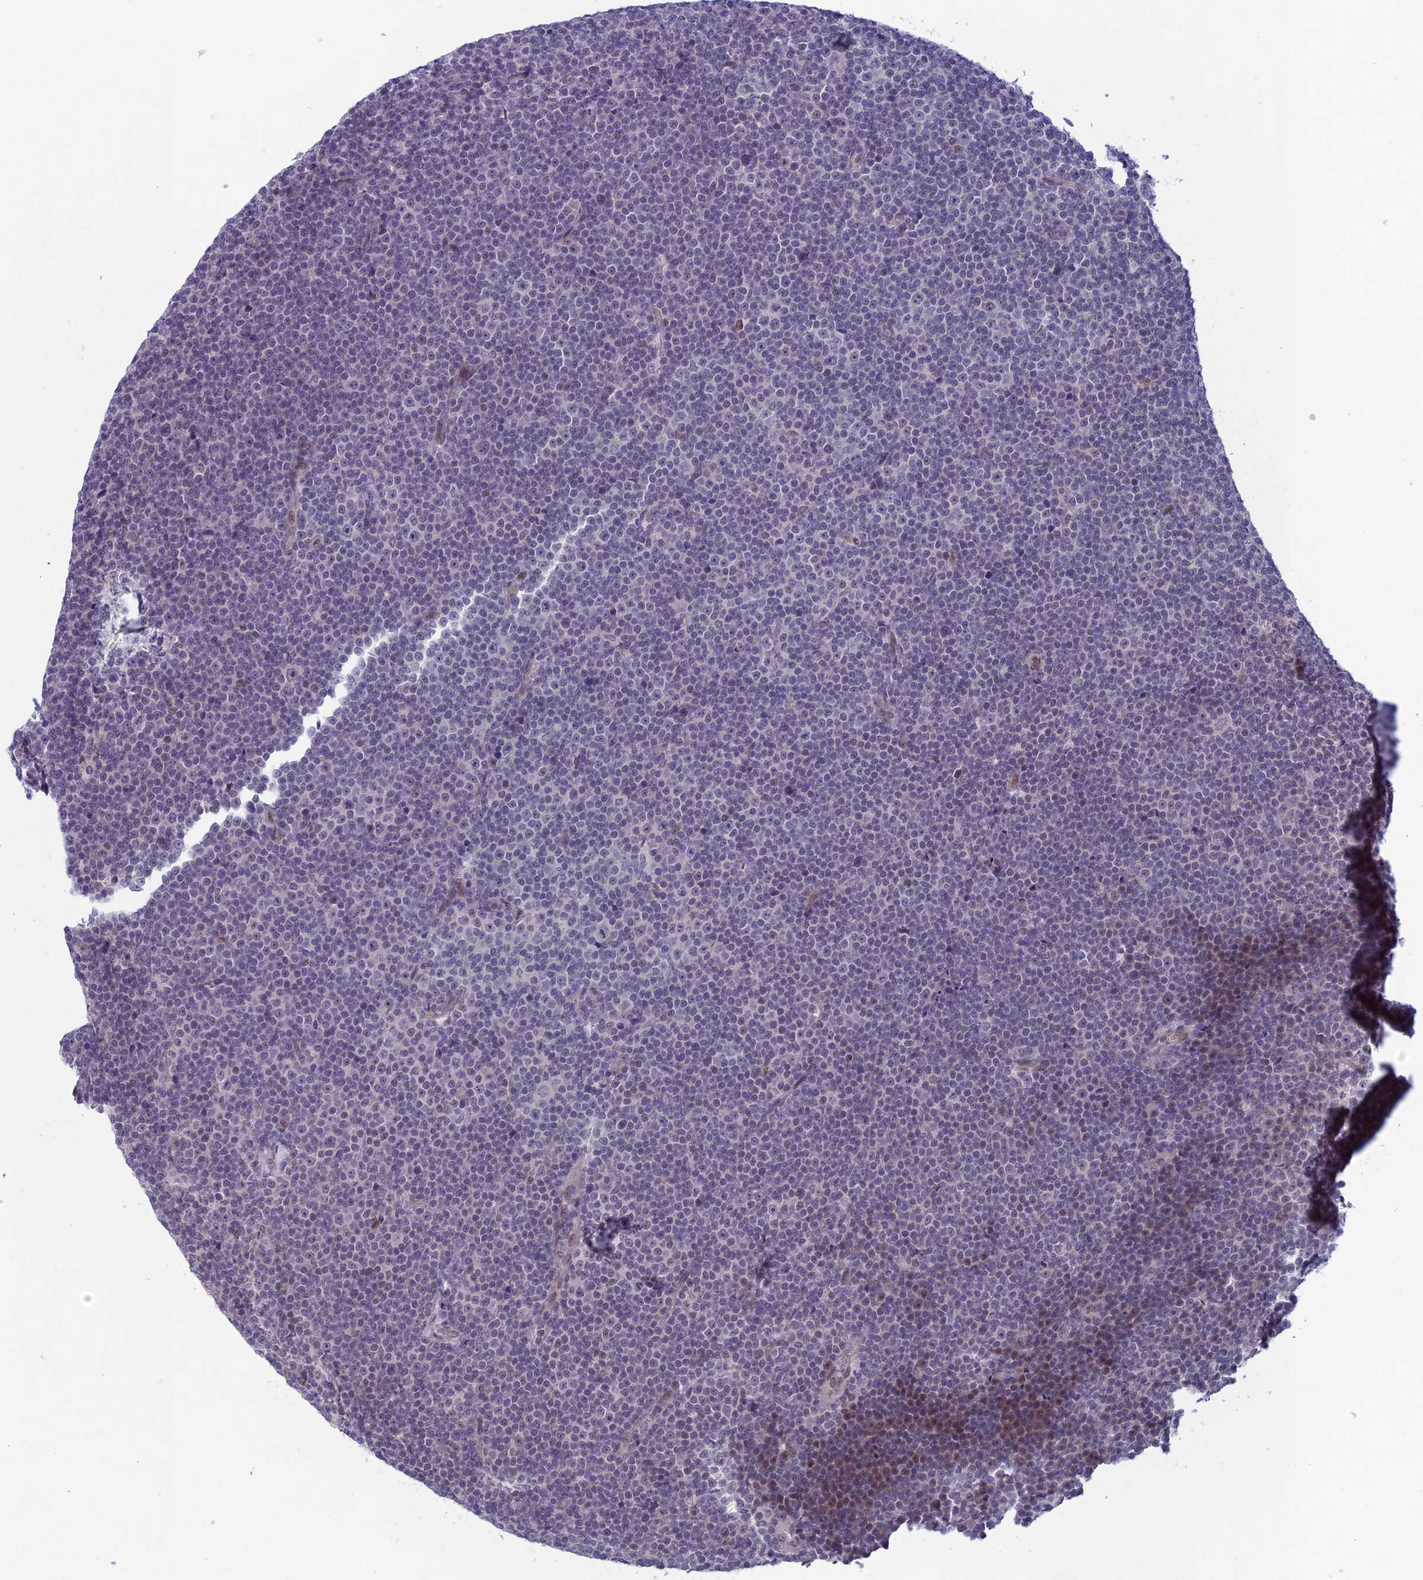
{"staining": {"intensity": "negative", "quantity": "none", "location": "none"}, "tissue": "lymphoma", "cell_type": "Tumor cells", "image_type": "cancer", "snomed": [{"axis": "morphology", "description": "Malignant lymphoma, non-Hodgkin's type, Low grade"}, {"axis": "topography", "description": "Lymph node"}], "caption": "The image shows no significant expression in tumor cells of lymphoma.", "gene": "FKBPL", "patient": {"sex": "female", "age": 67}}